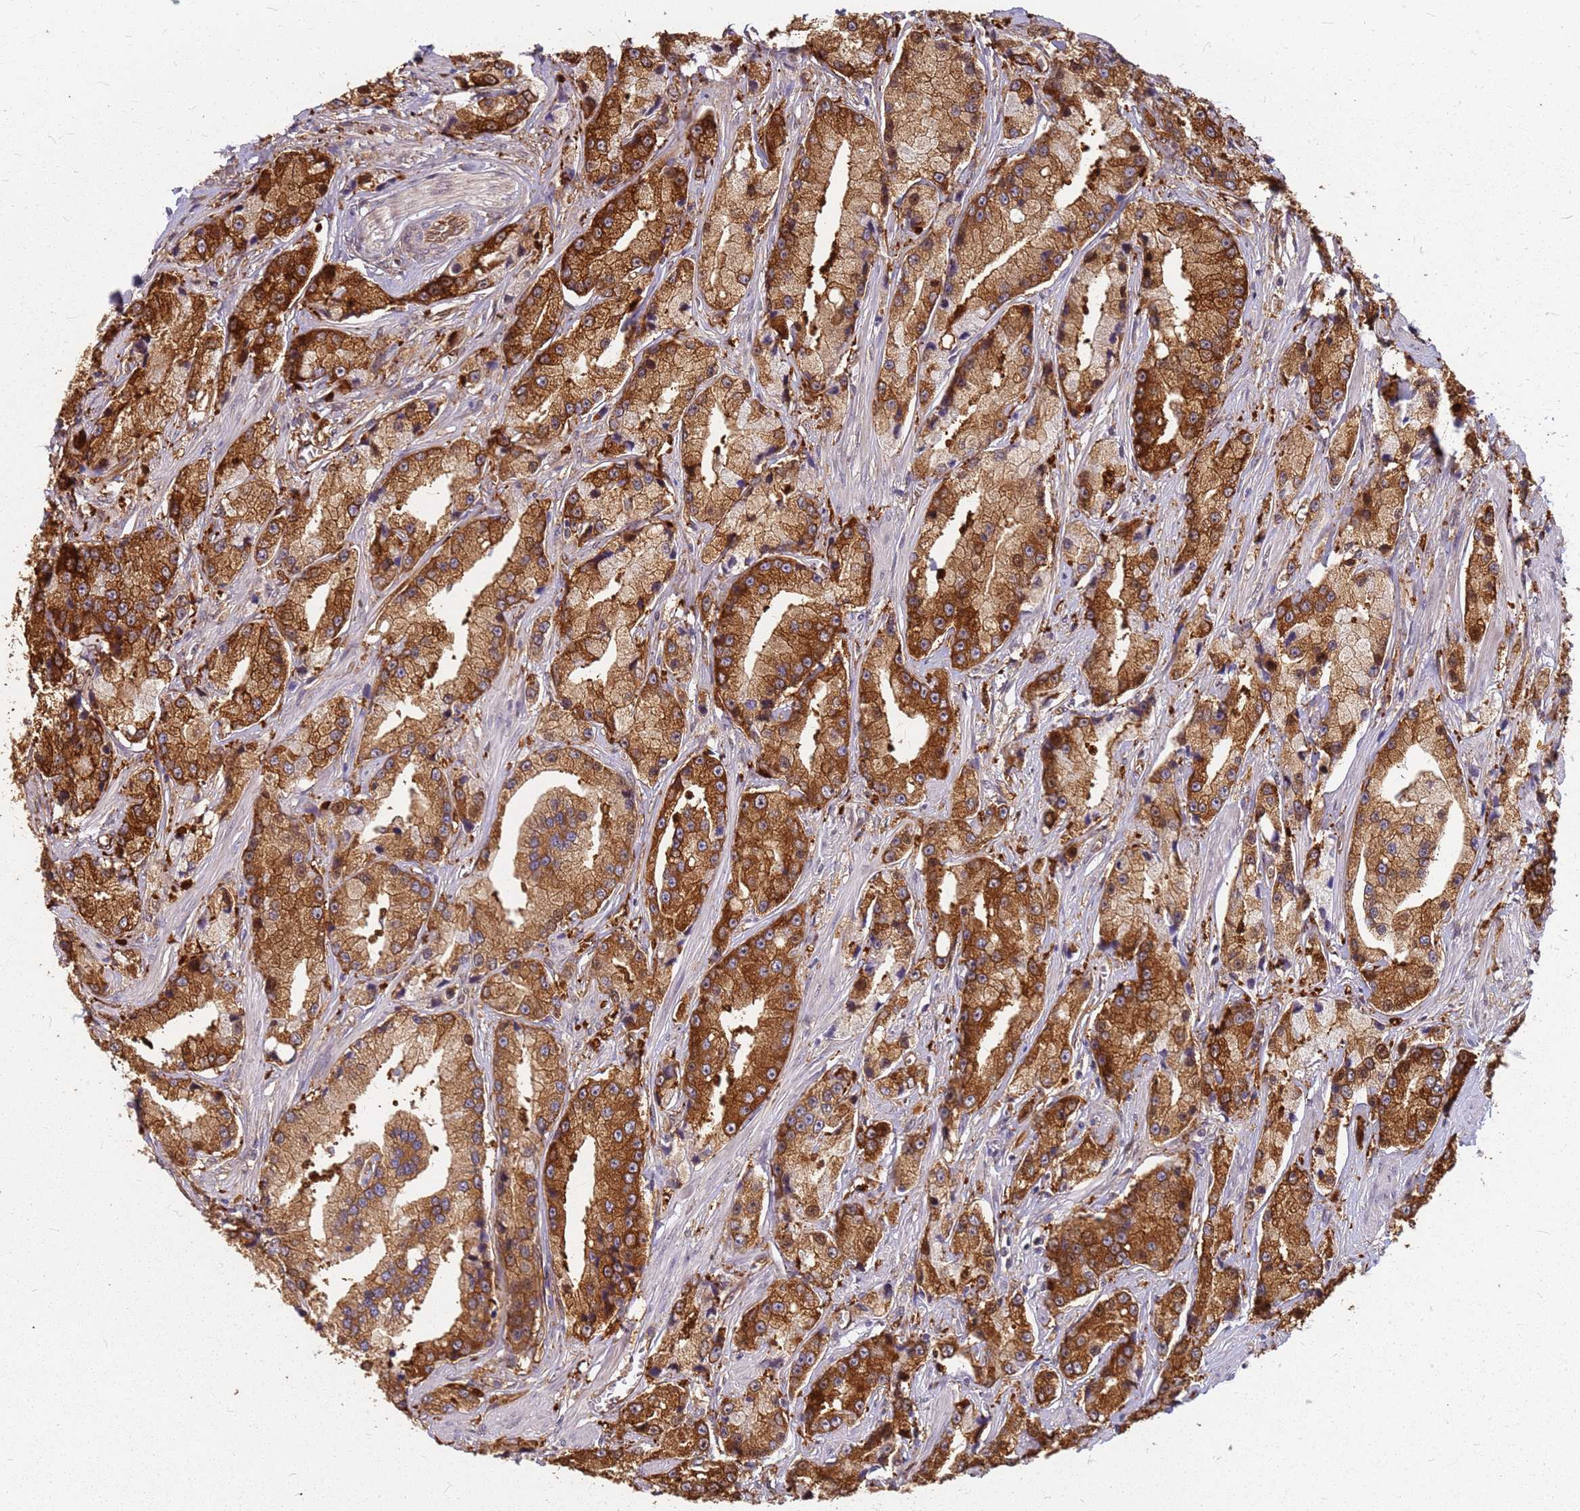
{"staining": {"intensity": "strong", "quantity": ">75%", "location": "cytoplasmic/membranous"}, "tissue": "prostate cancer", "cell_type": "Tumor cells", "image_type": "cancer", "snomed": [{"axis": "morphology", "description": "Adenocarcinoma, High grade"}, {"axis": "topography", "description": "Prostate"}], "caption": "The micrograph shows staining of adenocarcinoma (high-grade) (prostate), revealing strong cytoplasmic/membranous protein positivity (brown color) within tumor cells.", "gene": "HDX", "patient": {"sex": "male", "age": 74}}